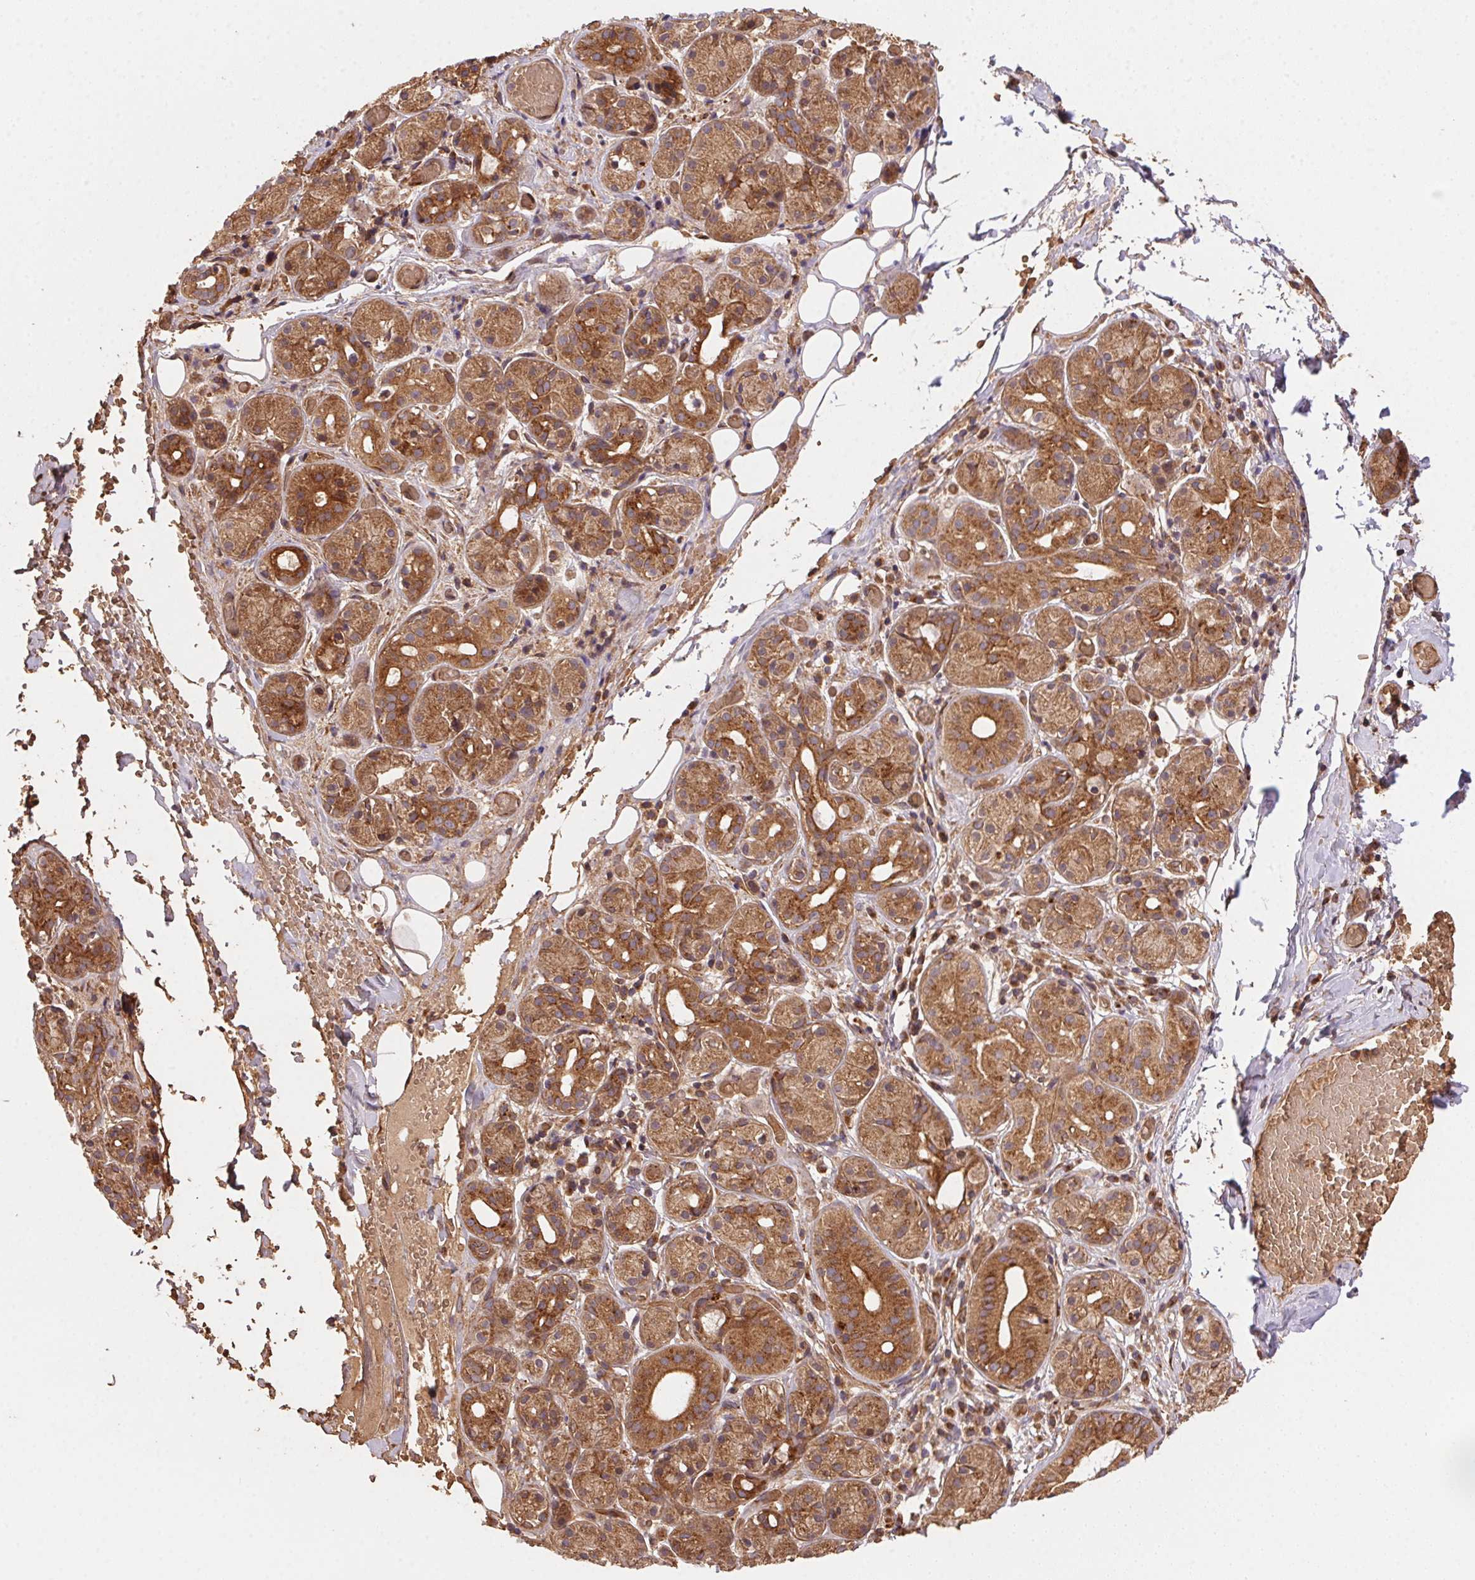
{"staining": {"intensity": "moderate", "quantity": ">75%", "location": "cytoplasmic/membranous"}, "tissue": "salivary gland", "cell_type": "Glandular cells", "image_type": "normal", "snomed": [{"axis": "morphology", "description": "Normal tissue, NOS"}, {"axis": "topography", "description": "Salivary gland"}, {"axis": "topography", "description": "Peripheral nerve tissue"}], "caption": "IHC (DAB (3,3'-diaminobenzidine)) staining of normal human salivary gland displays moderate cytoplasmic/membranous protein expression in approximately >75% of glandular cells. (DAB IHC with brightfield microscopy, high magnification).", "gene": "USE1", "patient": {"sex": "male", "age": 71}}